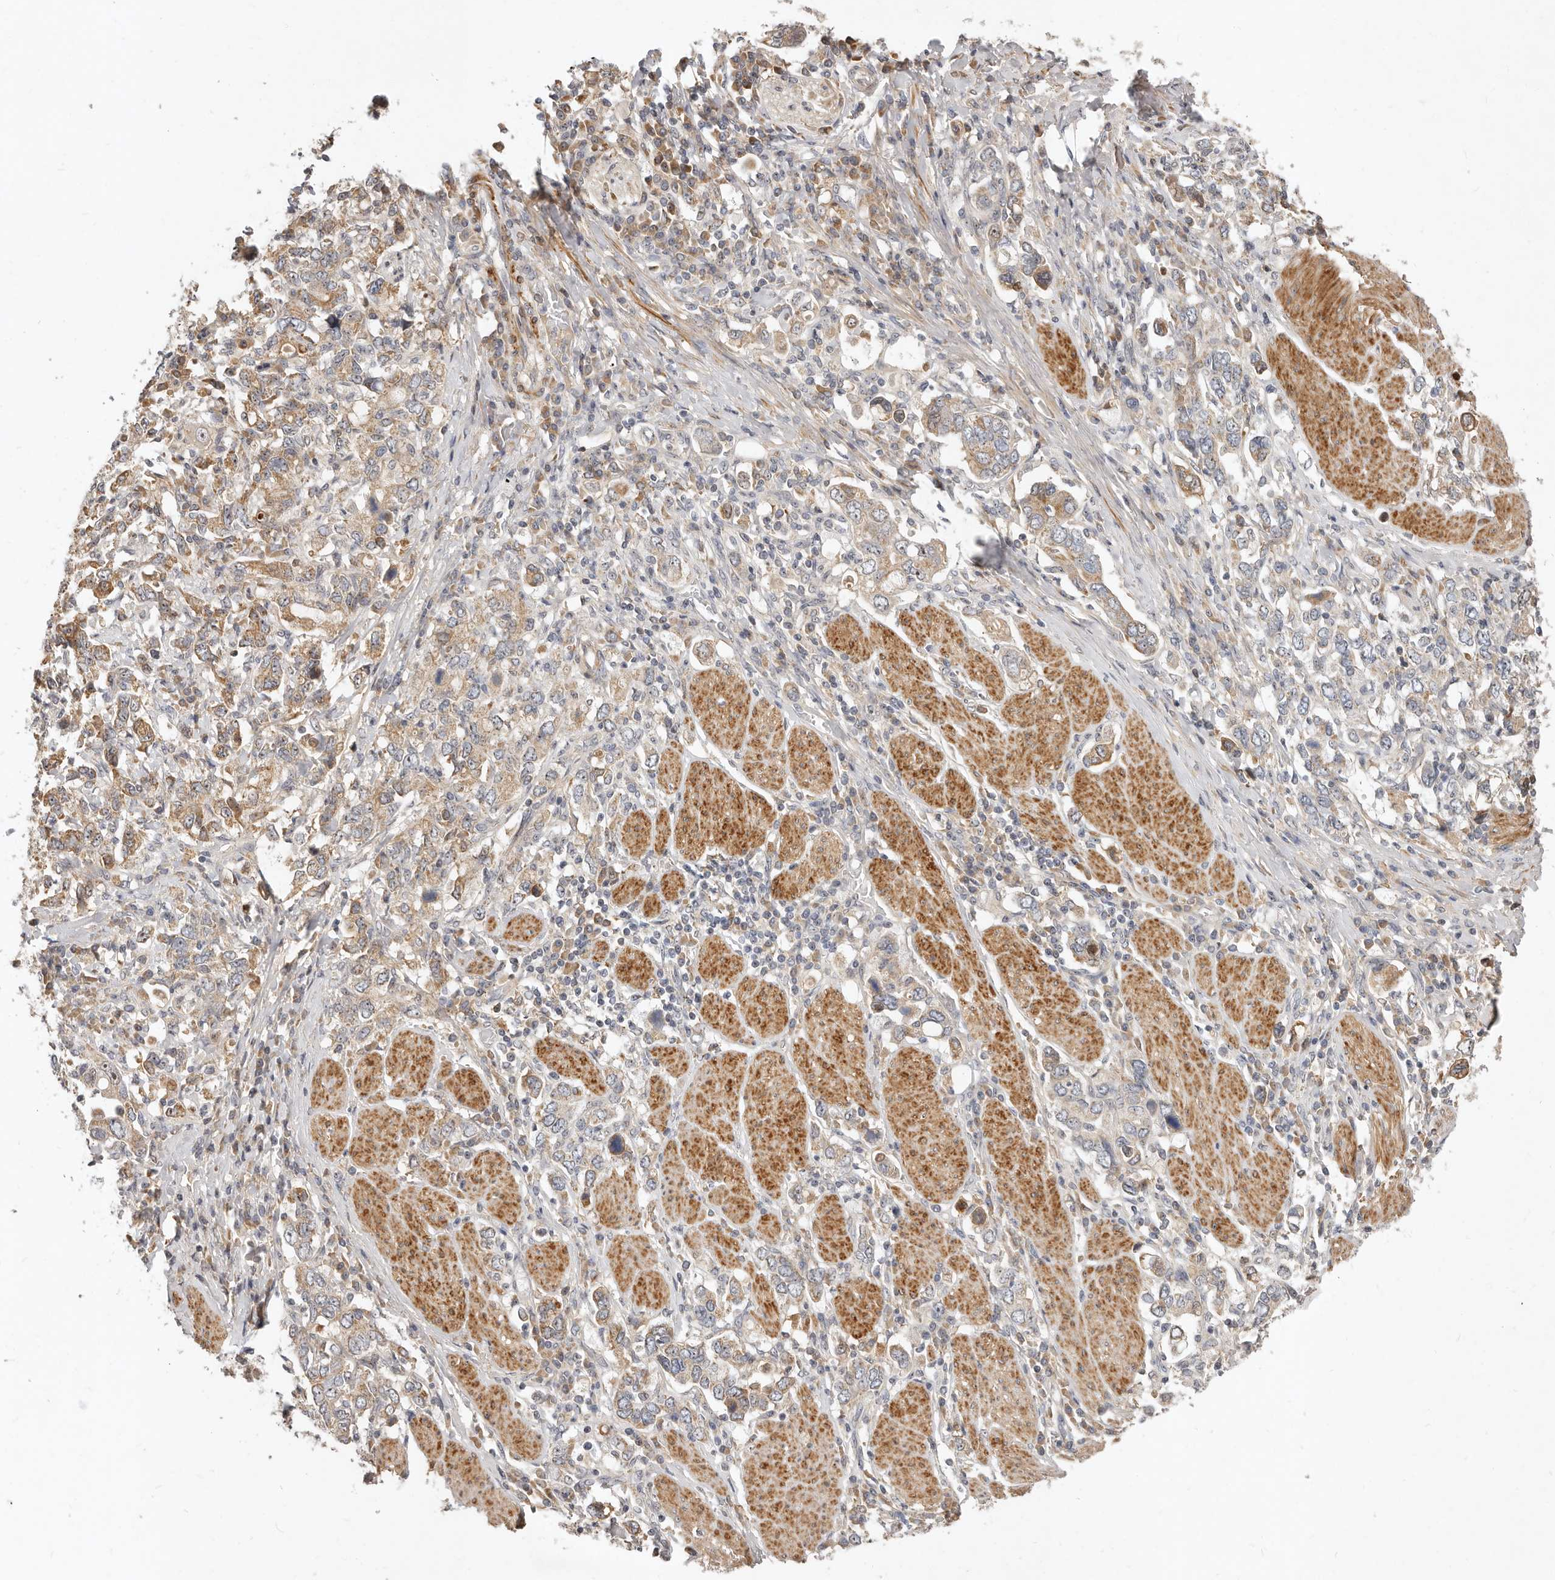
{"staining": {"intensity": "weak", "quantity": ">75%", "location": "cytoplasmic/membranous"}, "tissue": "stomach cancer", "cell_type": "Tumor cells", "image_type": "cancer", "snomed": [{"axis": "morphology", "description": "Adenocarcinoma, NOS"}, {"axis": "topography", "description": "Stomach, upper"}], "caption": "Protein staining of stomach cancer tissue reveals weak cytoplasmic/membranous expression in about >75% of tumor cells.", "gene": "MICALL2", "patient": {"sex": "male", "age": 62}}